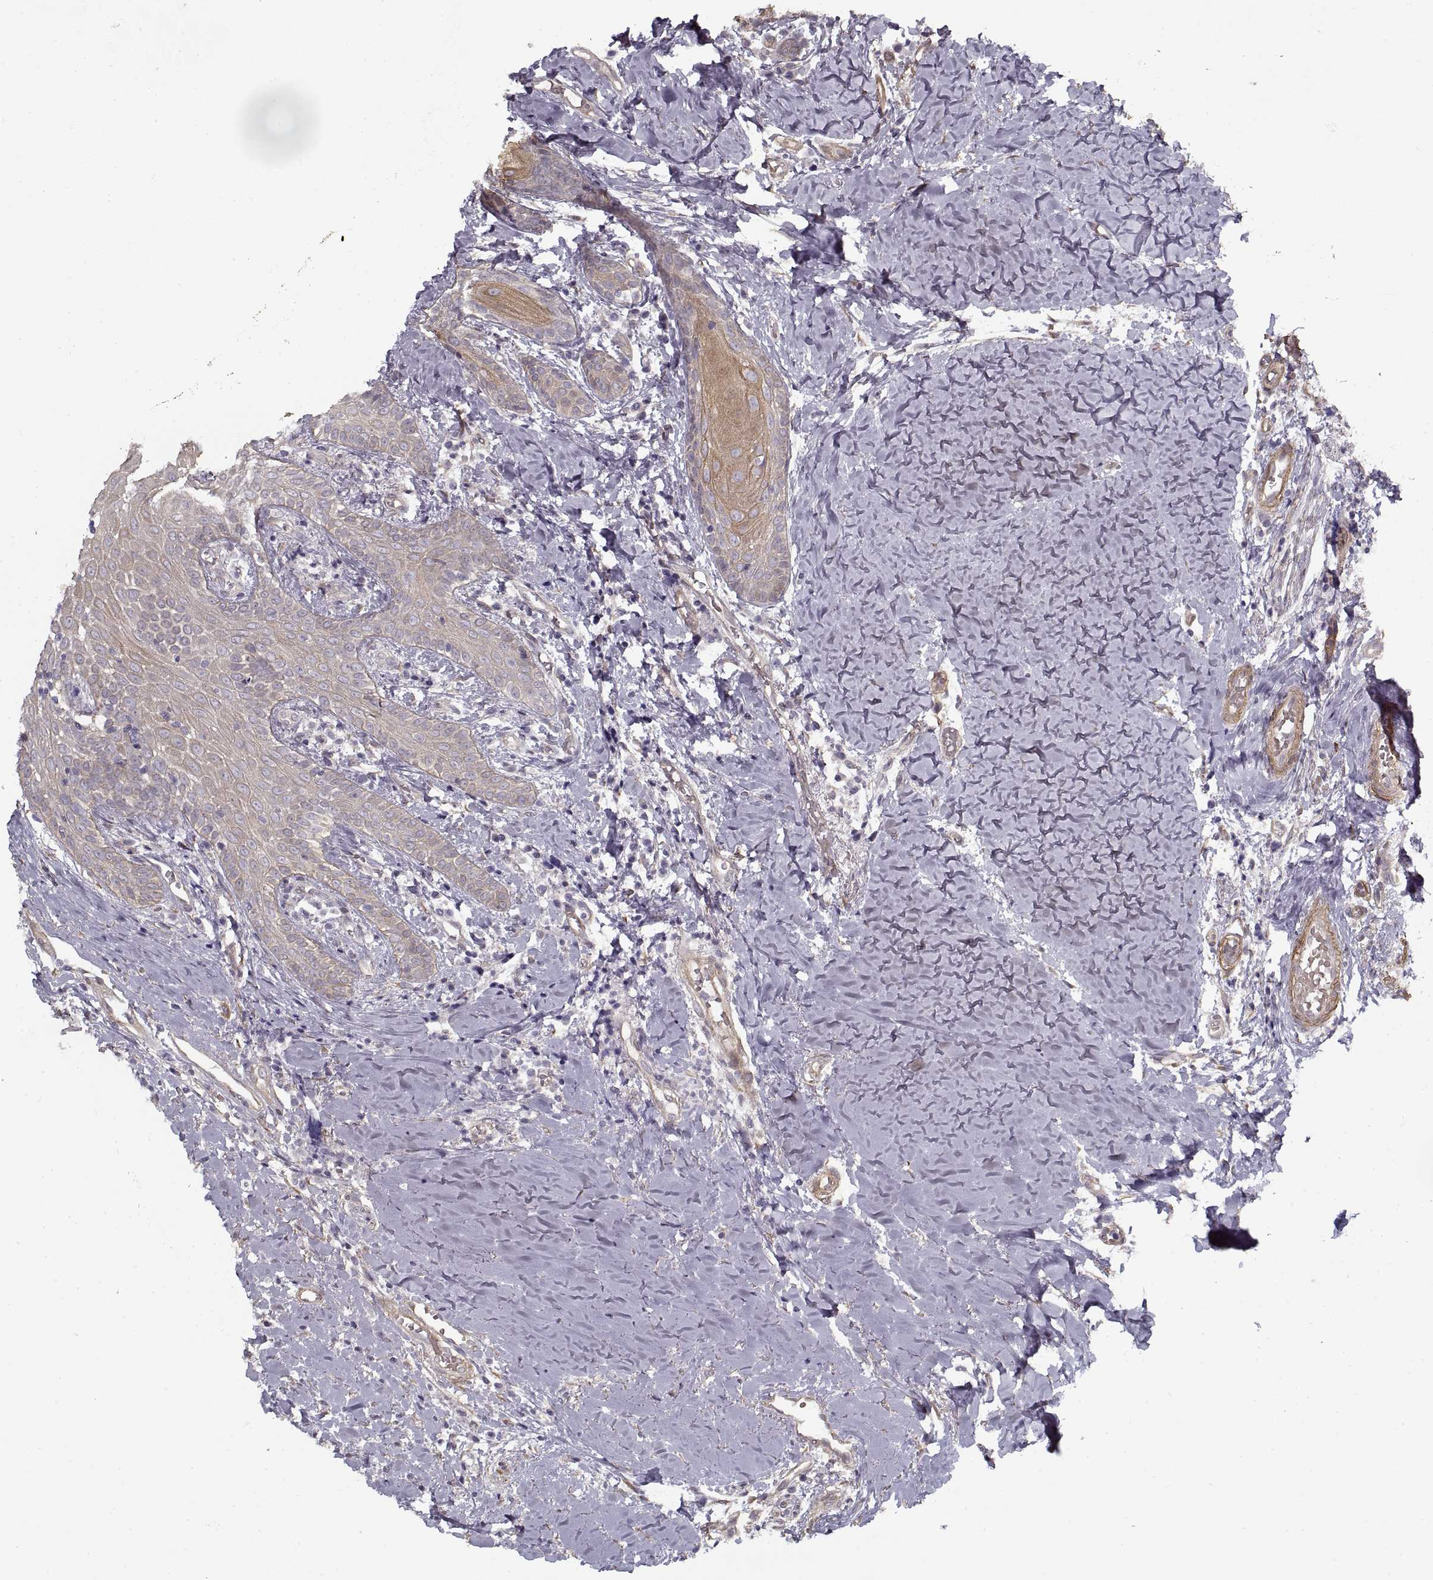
{"staining": {"intensity": "negative", "quantity": "none", "location": "none"}, "tissue": "head and neck cancer", "cell_type": "Tumor cells", "image_type": "cancer", "snomed": [{"axis": "morphology", "description": "Normal tissue, NOS"}, {"axis": "morphology", "description": "Squamous cell carcinoma, NOS"}, {"axis": "topography", "description": "Oral tissue"}, {"axis": "topography", "description": "Salivary gland"}, {"axis": "topography", "description": "Head-Neck"}], "caption": "This is a photomicrograph of IHC staining of head and neck cancer (squamous cell carcinoma), which shows no staining in tumor cells.", "gene": "LAMB2", "patient": {"sex": "female", "age": 62}}